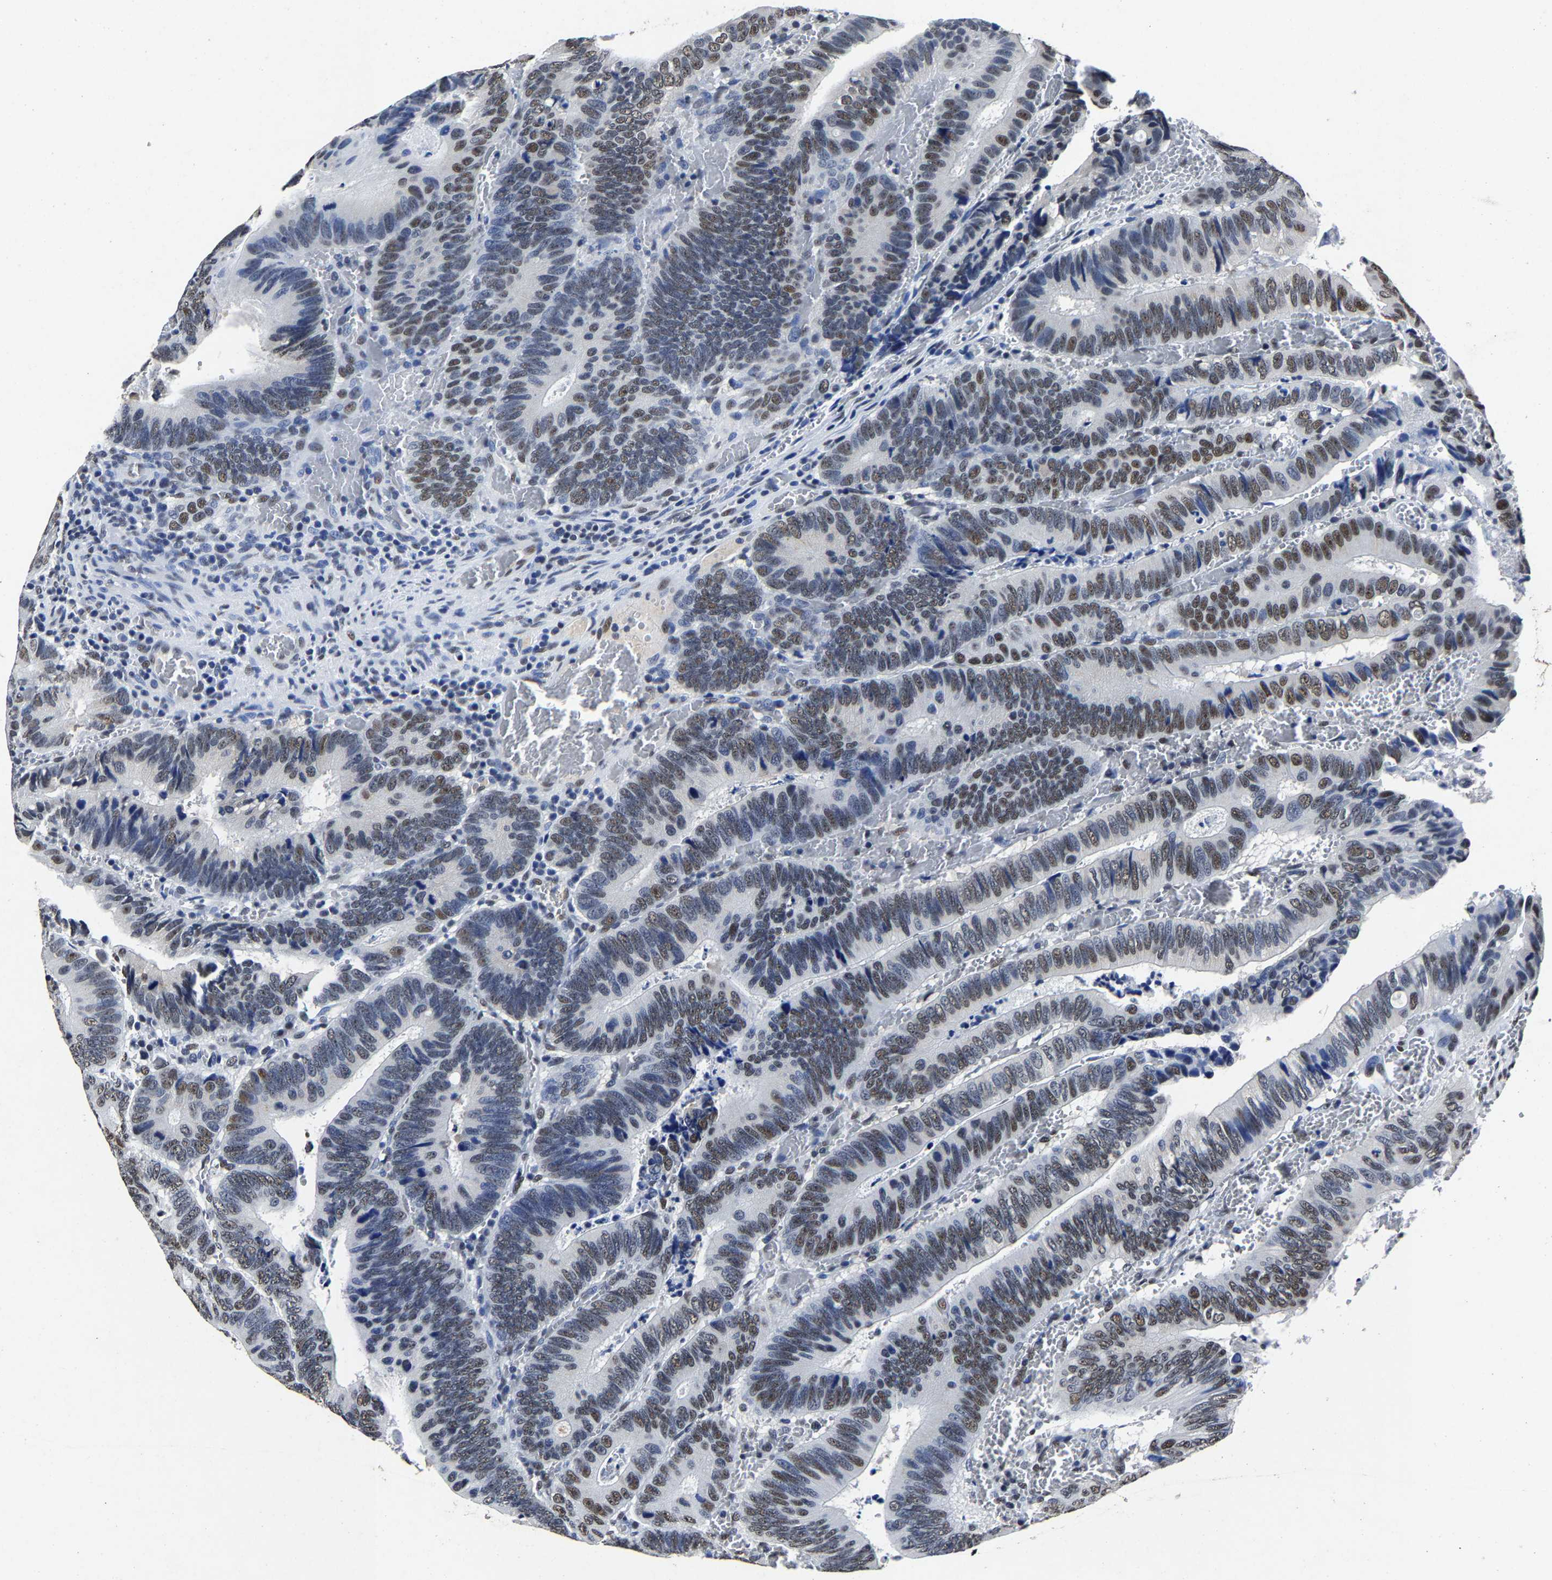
{"staining": {"intensity": "moderate", "quantity": "25%-75%", "location": "nuclear"}, "tissue": "colorectal cancer", "cell_type": "Tumor cells", "image_type": "cancer", "snomed": [{"axis": "morphology", "description": "Inflammation, NOS"}, {"axis": "morphology", "description": "Adenocarcinoma, NOS"}, {"axis": "topography", "description": "Colon"}], "caption": "An image showing moderate nuclear expression in about 25%-75% of tumor cells in colorectal cancer (adenocarcinoma), as visualized by brown immunohistochemical staining.", "gene": "RBM45", "patient": {"sex": "male", "age": 72}}